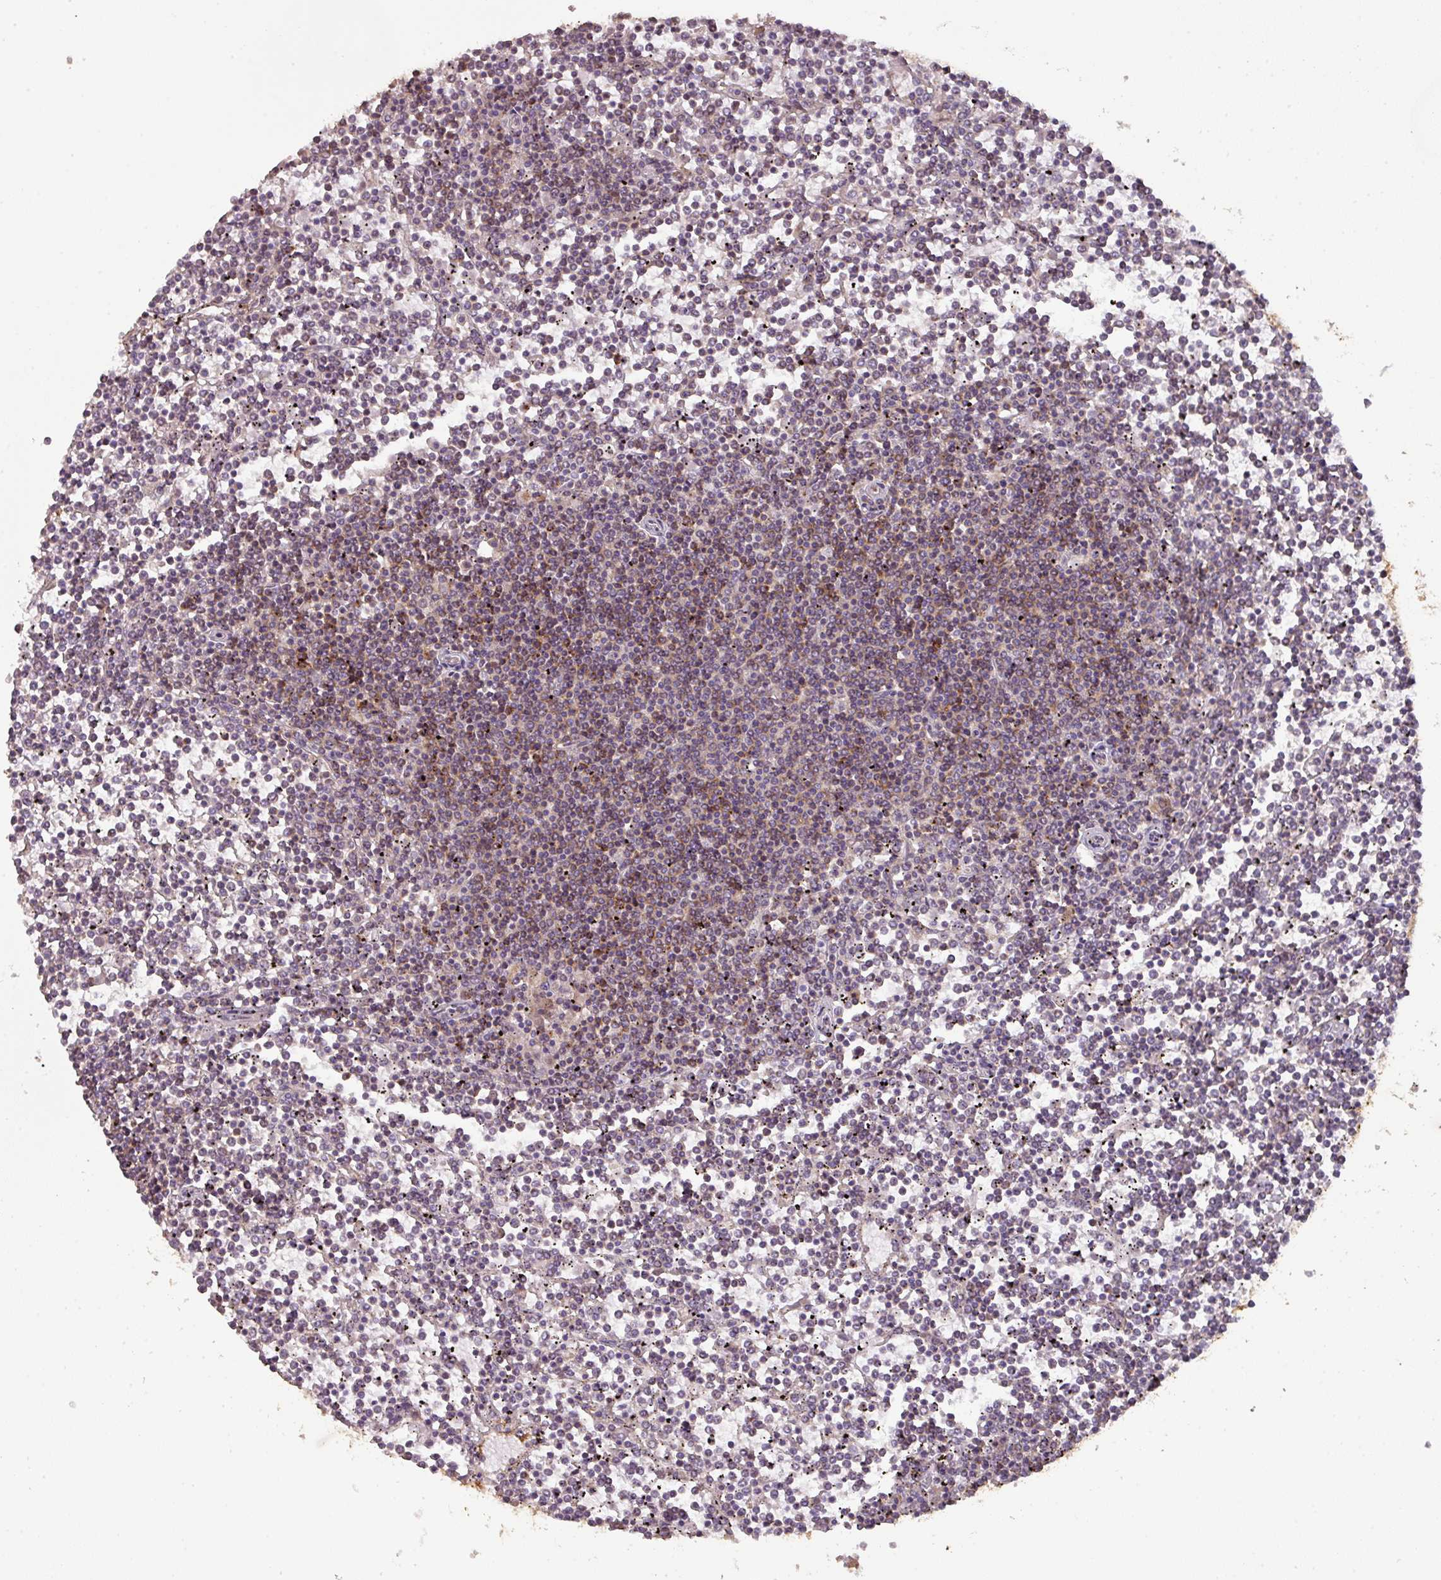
{"staining": {"intensity": "moderate", "quantity": "<25%", "location": "cytoplasmic/membranous,nuclear"}, "tissue": "lymphoma", "cell_type": "Tumor cells", "image_type": "cancer", "snomed": [{"axis": "morphology", "description": "Malignant lymphoma, non-Hodgkin's type, Low grade"}, {"axis": "topography", "description": "Spleen"}], "caption": "A brown stain shows moderate cytoplasmic/membranous and nuclear positivity of a protein in lymphoma tumor cells.", "gene": "CXCR5", "patient": {"sex": "female", "age": 19}}